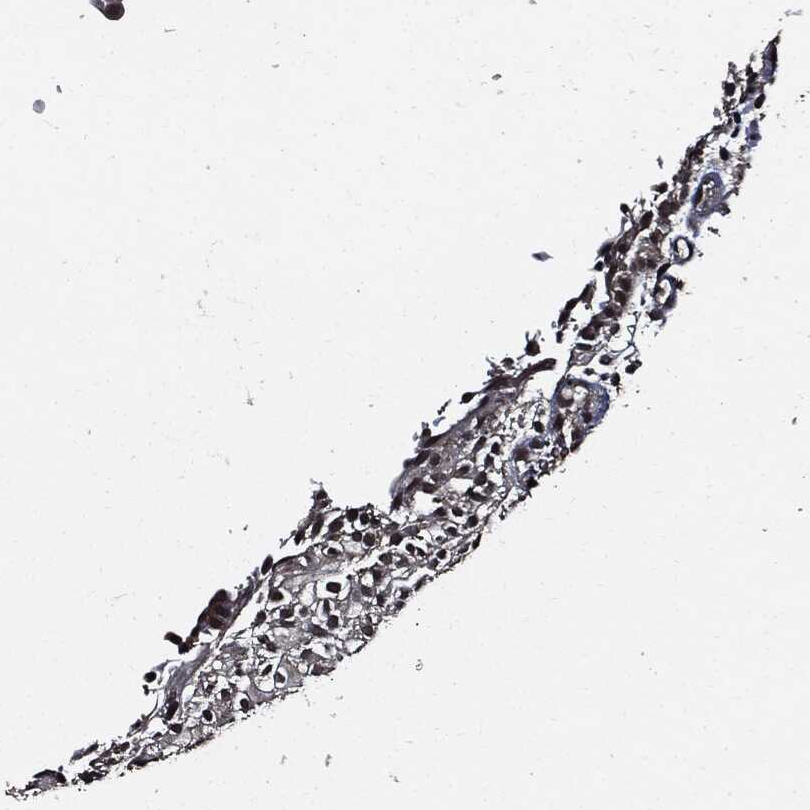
{"staining": {"intensity": "moderate", "quantity": "<25%", "location": "nuclear"}, "tissue": "urothelial cancer", "cell_type": "Tumor cells", "image_type": "cancer", "snomed": [{"axis": "morphology", "description": "Urothelial carcinoma, Low grade"}, {"axis": "topography", "description": "Urinary bladder"}], "caption": "Tumor cells display moderate nuclear staining in approximately <25% of cells in urothelial cancer.", "gene": "SUGT1", "patient": {"sex": "male", "age": 78}}